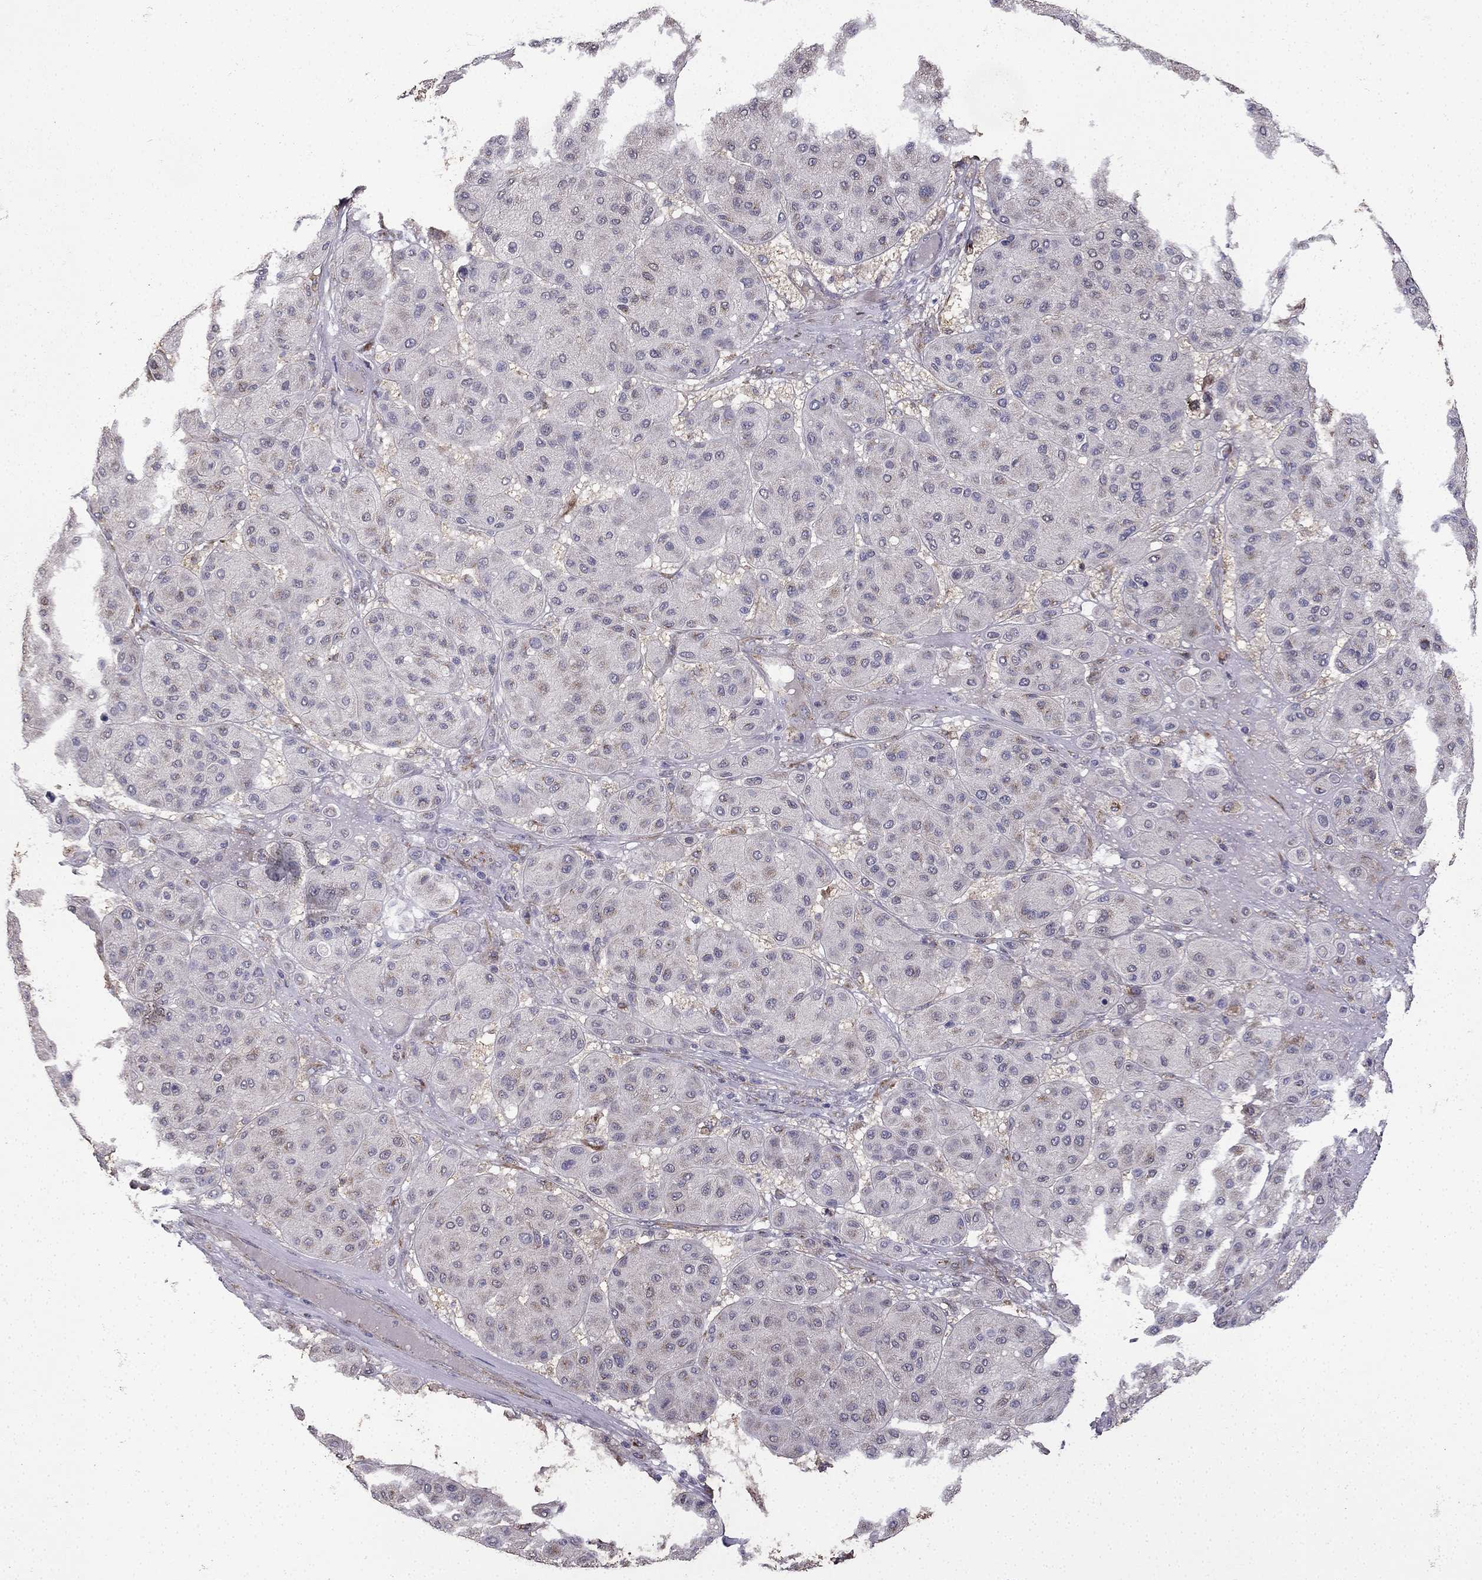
{"staining": {"intensity": "negative", "quantity": "none", "location": "none"}, "tissue": "melanoma", "cell_type": "Tumor cells", "image_type": "cancer", "snomed": [{"axis": "morphology", "description": "Malignant melanoma, Metastatic site"}, {"axis": "topography", "description": "Smooth muscle"}], "caption": "This is a micrograph of immunohistochemistry staining of melanoma, which shows no staining in tumor cells.", "gene": "B4GALT7", "patient": {"sex": "male", "age": 41}}